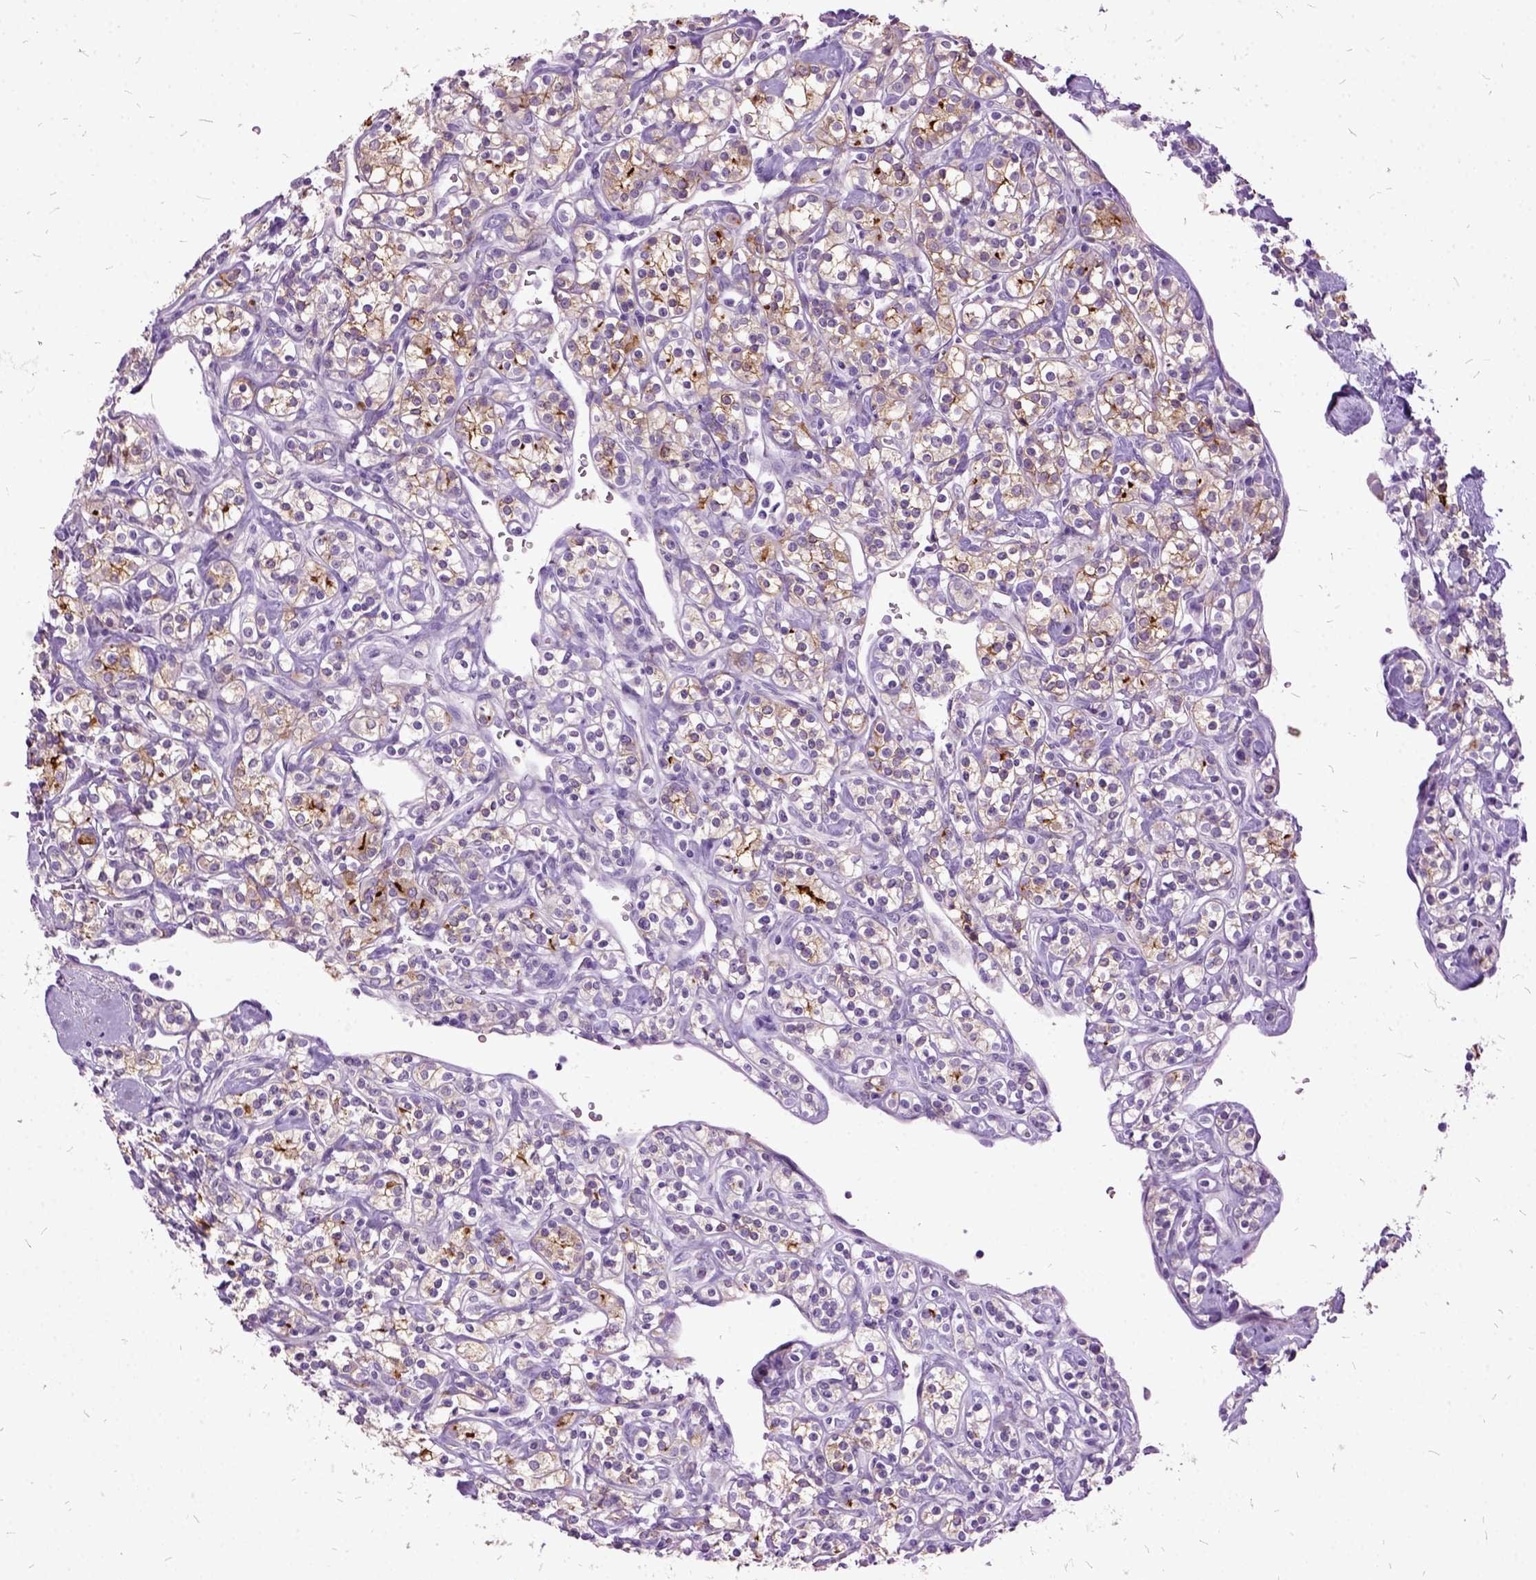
{"staining": {"intensity": "strong", "quantity": "<25%", "location": "cytoplasmic/membranous"}, "tissue": "renal cancer", "cell_type": "Tumor cells", "image_type": "cancer", "snomed": [{"axis": "morphology", "description": "Adenocarcinoma, NOS"}, {"axis": "topography", "description": "Kidney"}], "caption": "This is a micrograph of IHC staining of renal cancer, which shows strong staining in the cytoplasmic/membranous of tumor cells.", "gene": "MME", "patient": {"sex": "male", "age": 77}}